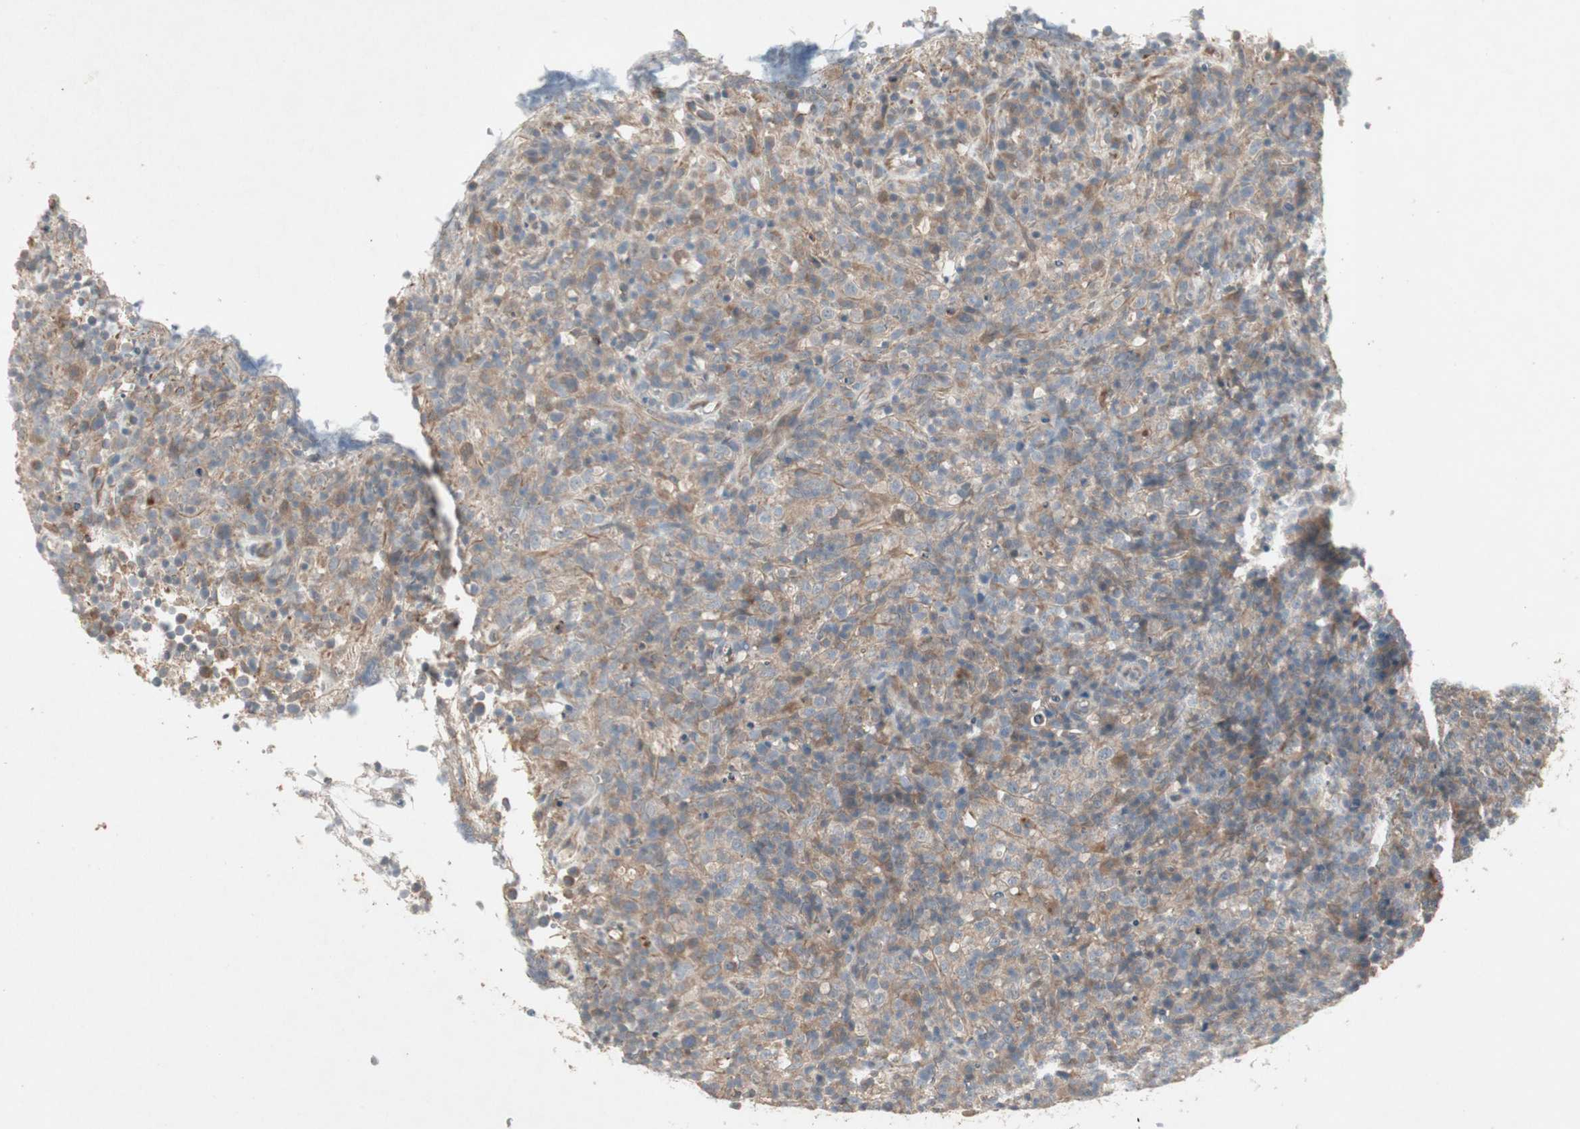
{"staining": {"intensity": "weak", "quantity": "25%-75%", "location": "cytoplasmic/membranous"}, "tissue": "lymphoma", "cell_type": "Tumor cells", "image_type": "cancer", "snomed": [{"axis": "morphology", "description": "Malignant lymphoma, non-Hodgkin's type, High grade"}, {"axis": "topography", "description": "Lymph node"}], "caption": "An immunohistochemistry histopathology image of neoplastic tissue is shown. Protein staining in brown shows weak cytoplasmic/membranous positivity in lymphoma within tumor cells. (DAB (3,3'-diaminobenzidine) IHC with brightfield microscopy, high magnification).", "gene": "JMJD7-PLA2G4B", "patient": {"sex": "female", "age": 76}}